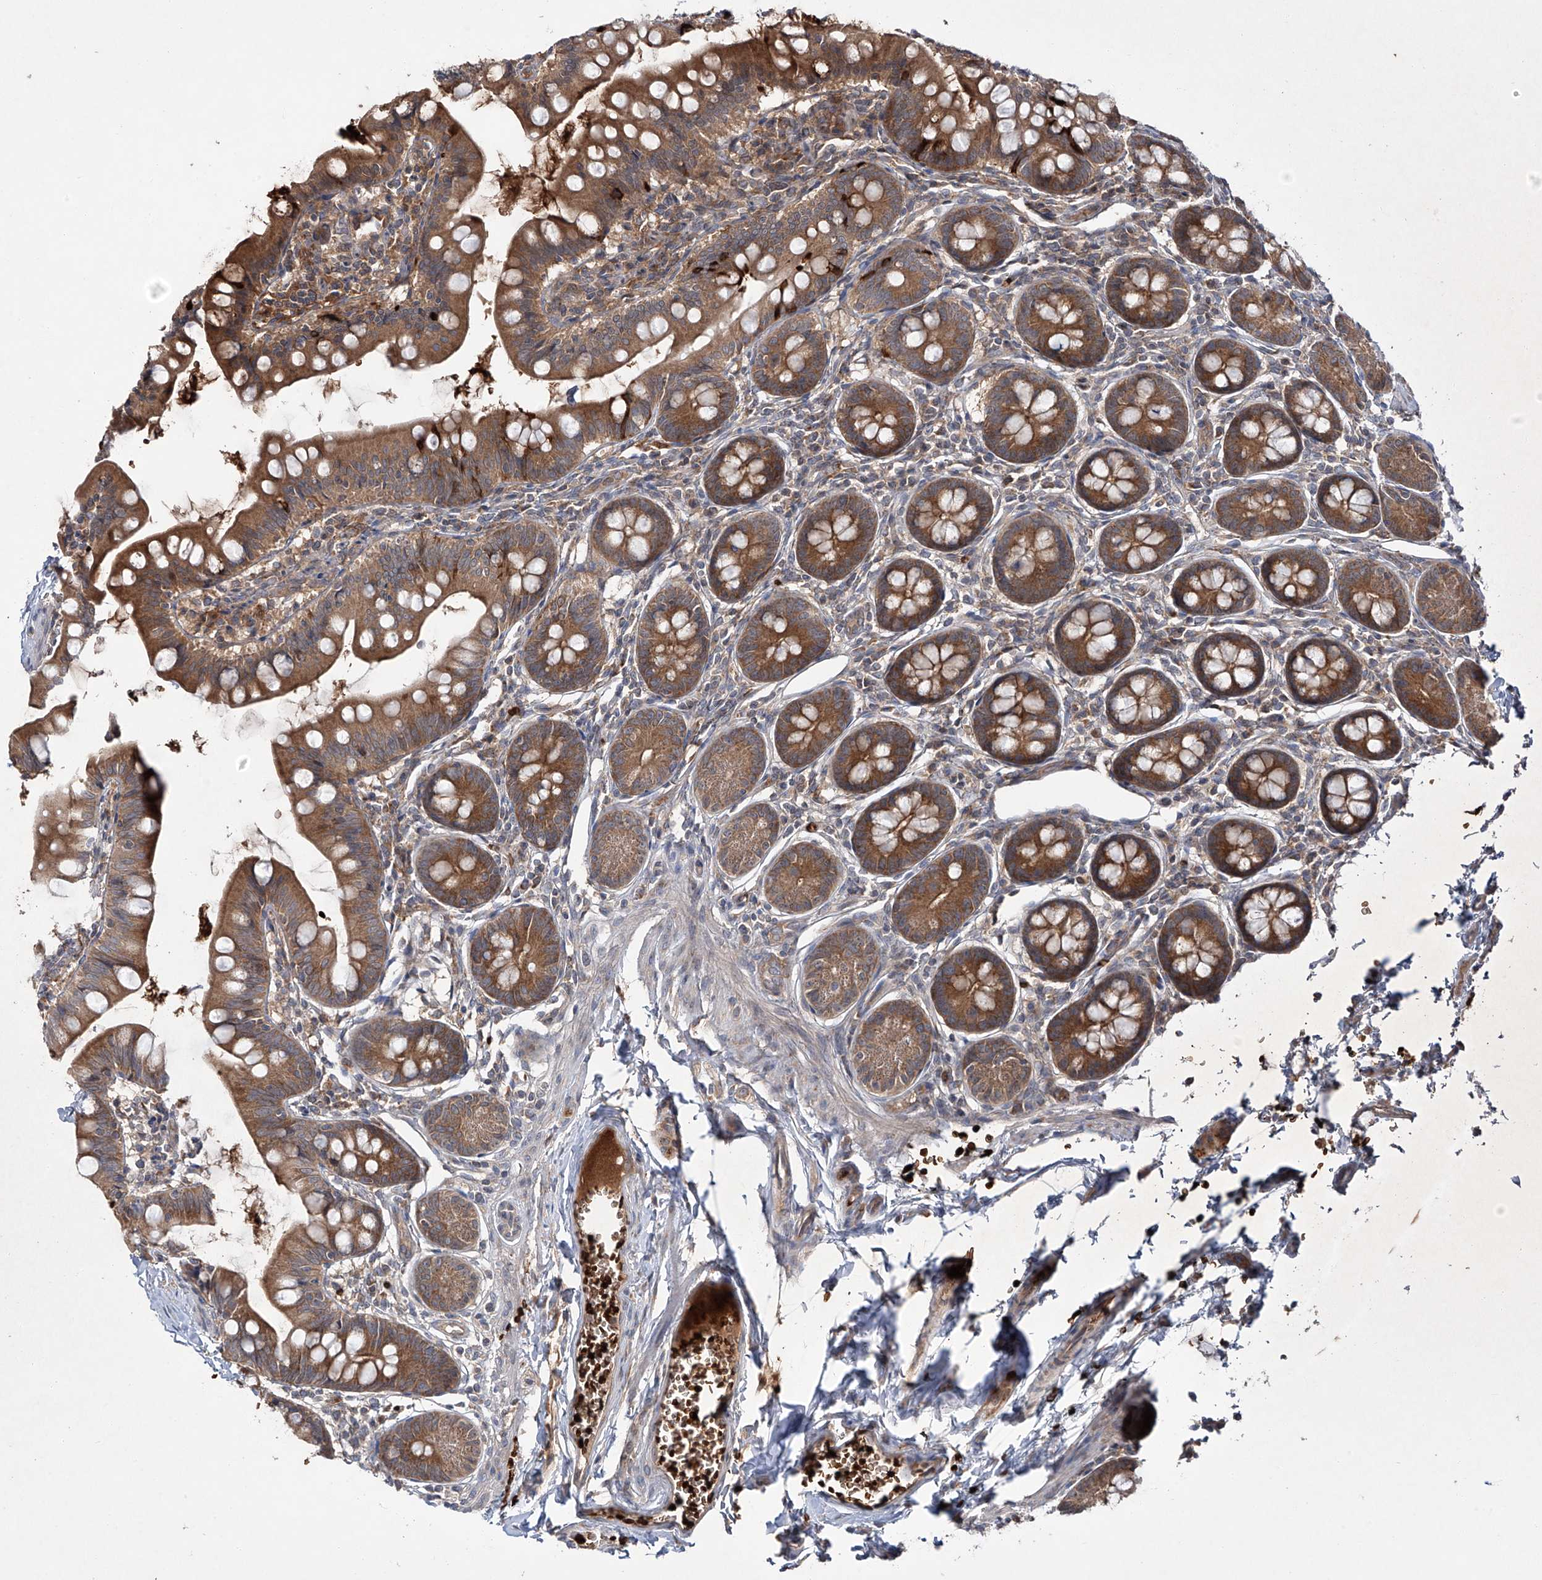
{"staining": {"intensity": "moderate", "quantity": ">75%", "location": "cytoplasmic/membranous"}, "tissue": "small intestine", "cell_type": "Glandular cells", "image_type": "normal", "snomed": [{"axis": "morphology", "description": "Normal tissue, NOS"}, {"axis": "topography", "description": "Small intestine"}], "caption": "A high-resolution micrograph shows IHC staining of normal small intestine, which shows moderate cytoplasmic/membranous staining in approximately >75% of glandular cells.", "gene": "ZDHHC9", "patient": {"sex": "male", "age": 7}}